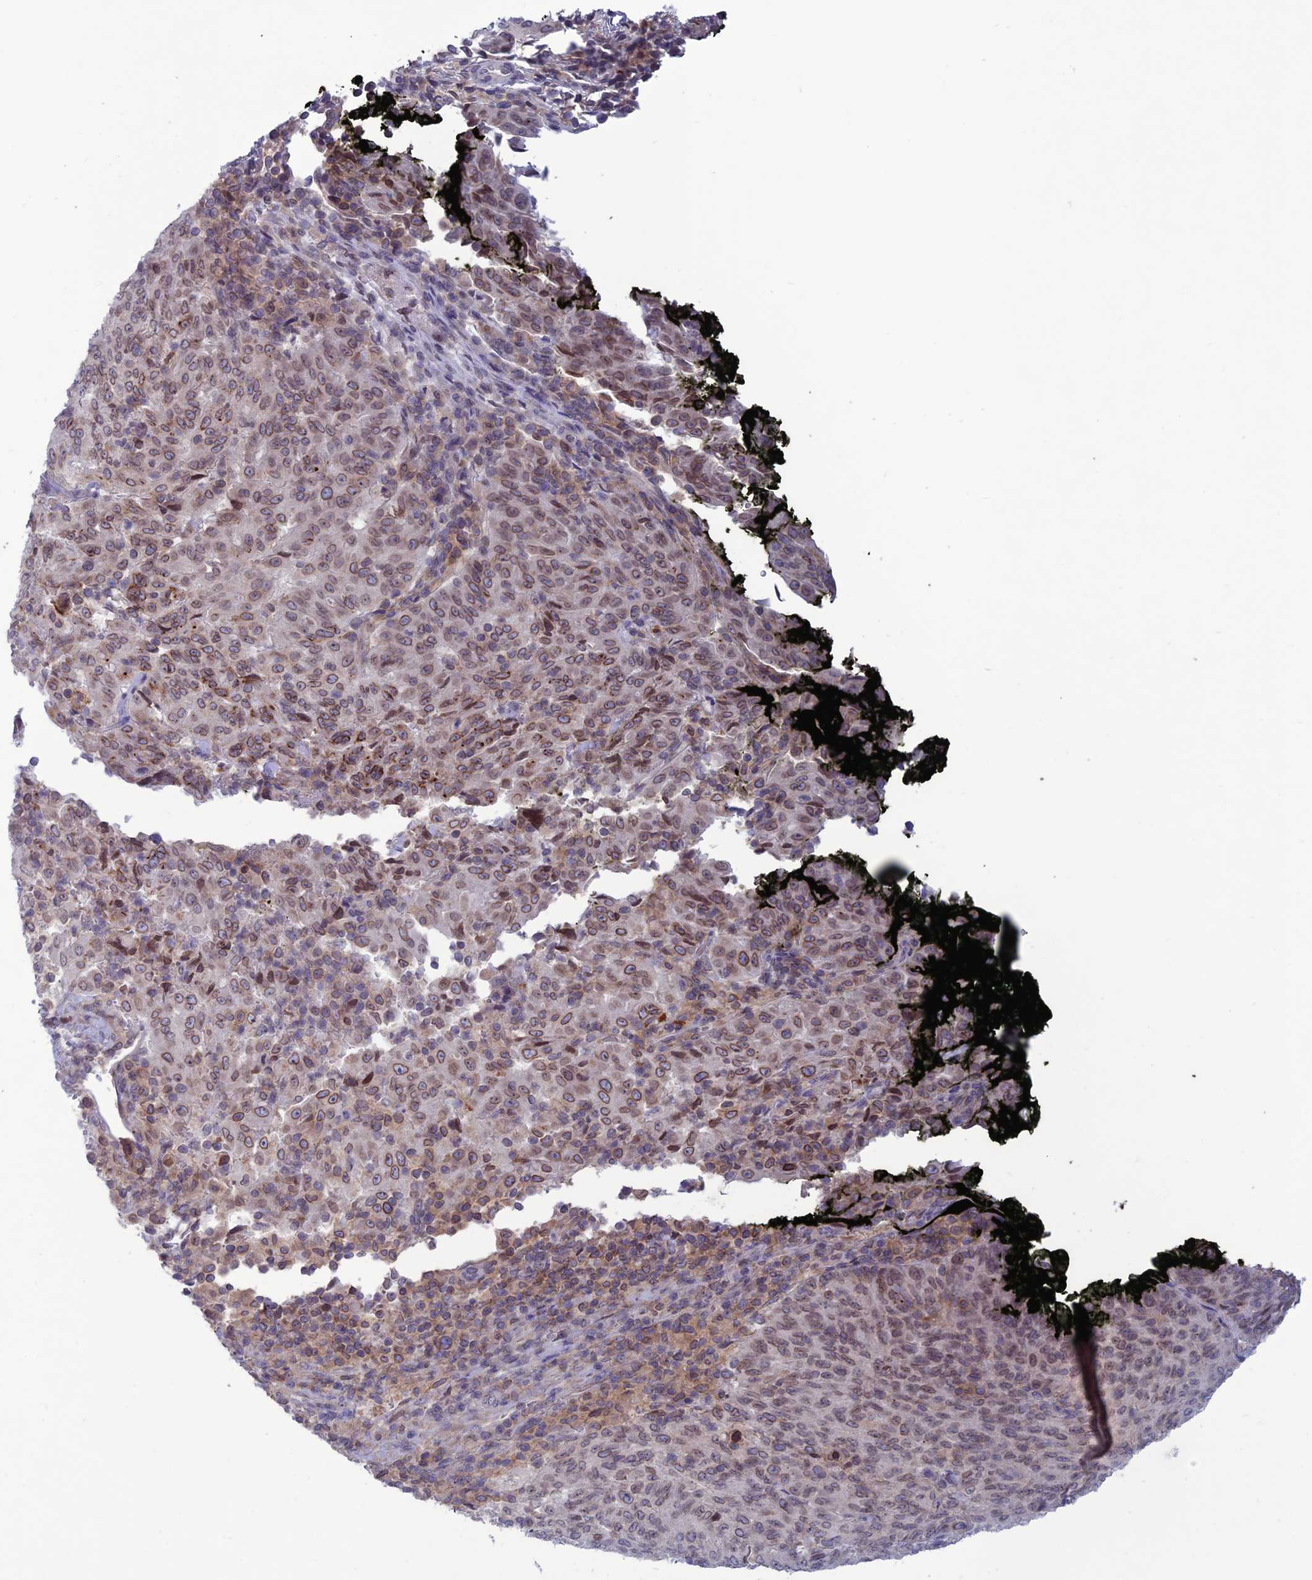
{"staining": {"intensity": "moderate", "quantity": ">75%", "location": "cytoplasmic/membranous,nuclear"}, "tissue": "pancreatic cancer", "cell_type": "Tumor cells", "image_type": "cancer", "snomed": [{"axis": "morphology", "description": "Adenocarcinoma, NOS"}, {"axis": "topography", "description": "Pancreas"}], "caption": "IHC image of neoplastic tissue: adenocarcinoma (pancreatic) stained using IHC shows medium levels of moderate protein expression localized specifically in the cytoplasmic/membranous and nuclear of tumor cells, appearing as a cytoplasmic/membranous and nuclear brown color.", "gene": "WDR46", "patient": {"sex": "male", "age": 63}}